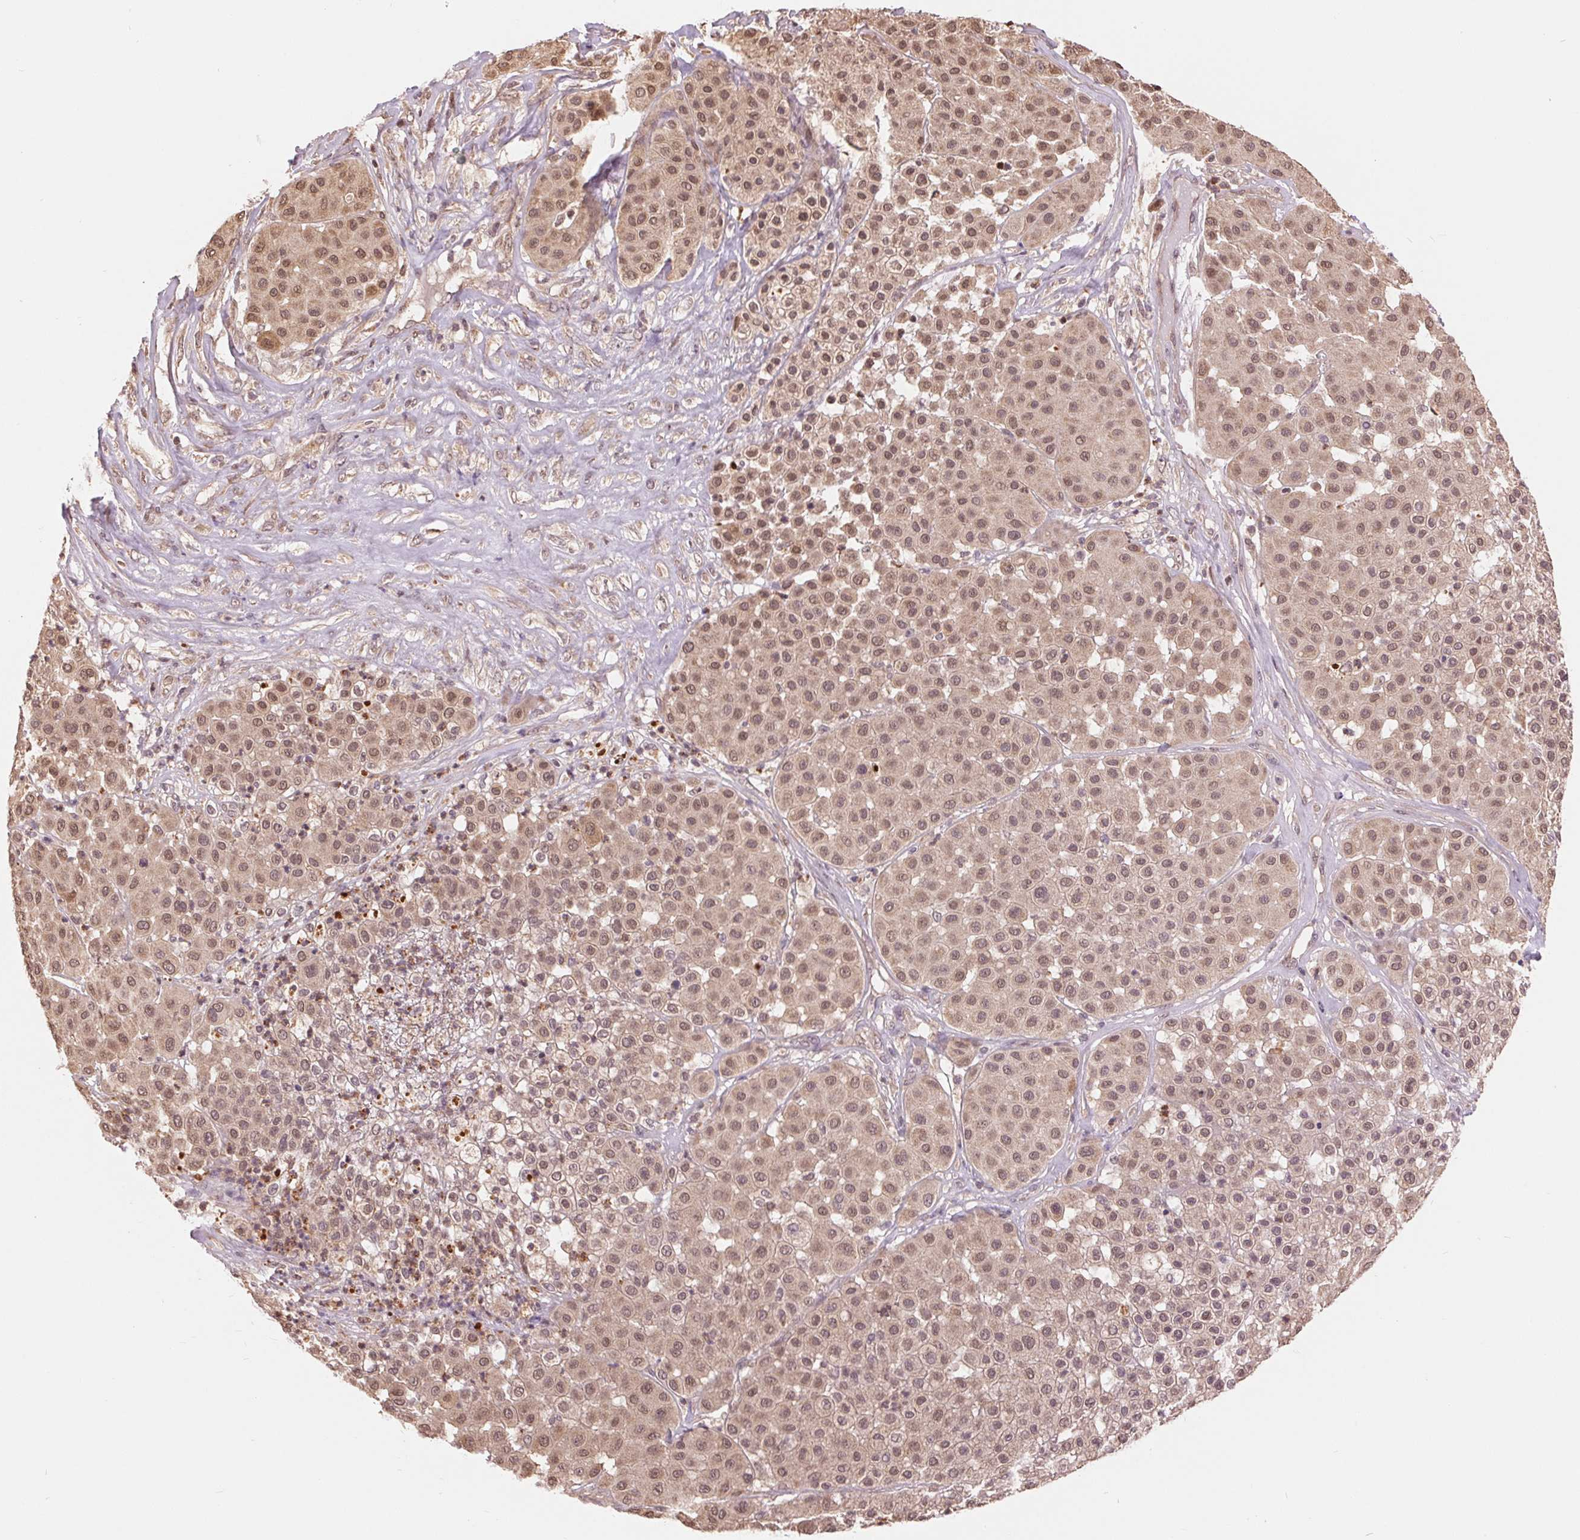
{"staining": {"intensity": "moderate", "quantity": ">75%", "location": "cytoplasmic/membranous,nuclear"}, "tissue": "melanoma", "cell_type": "Tumor cells", "image_type": "cancer", "snomed": [{"axis": "morphology", "description": "Malignant melanoma, Metastatic site"}, {"axis": "topography", "description": "Smooth muscle"}], "caption": "Melanoma tissue exhibits moderate cytoplasmic/membranous and nuclear staining in approximately >75% of tumor cells, visualized by immunohistochemistry.", "gene": "TMEM273", "patient": {"sex": "male", "age": 41}}